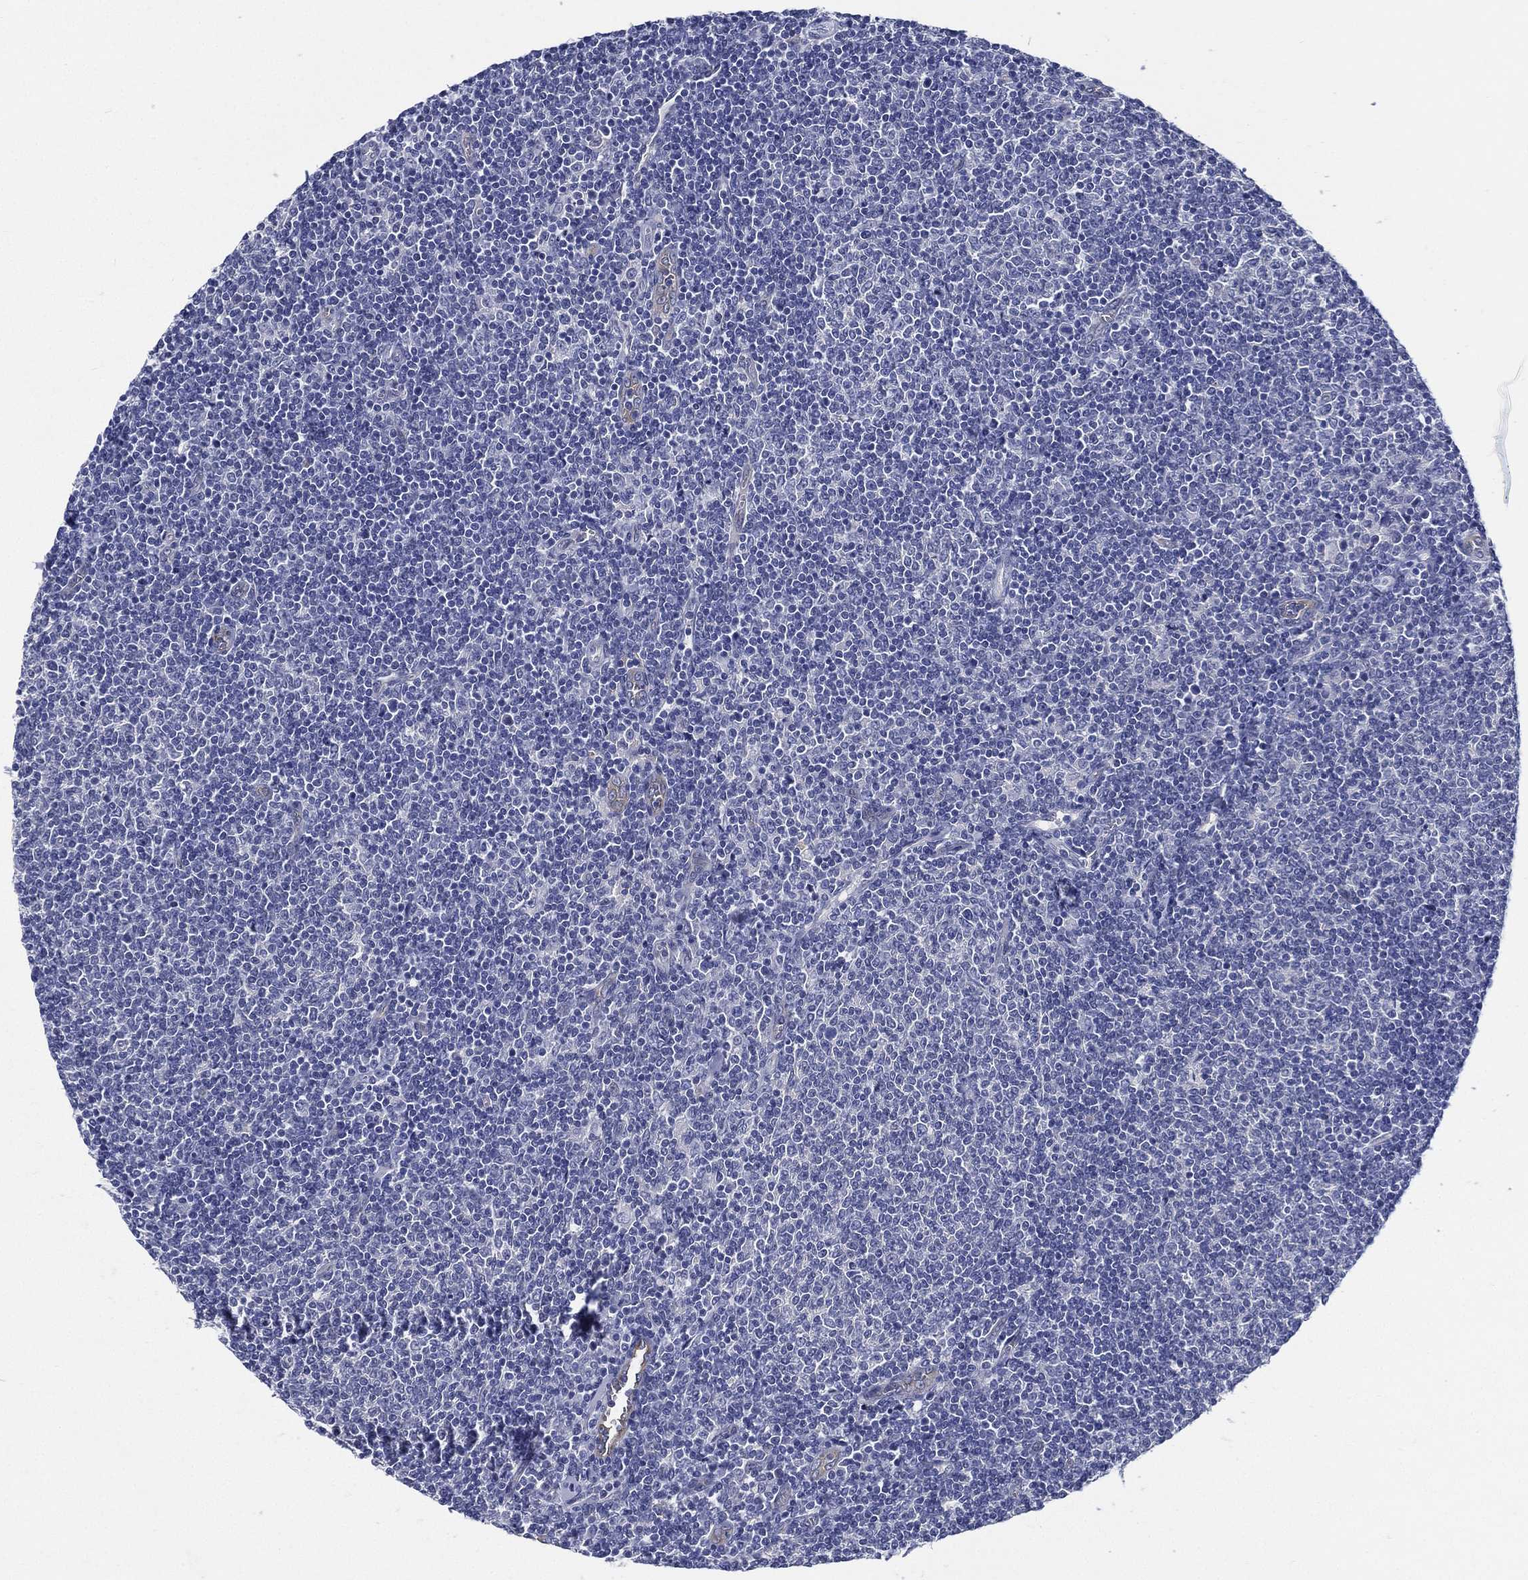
{"staining": {"intensity": "negative", "quantity": "none", "location": "none"}, "tissue": "lymphoma", "cell_type": "Tumor cells", "image_type": "cancer", "snomed": [{"axis": "morphology", "description": "Malignant lymphoma, non-Hodgkin's type, Low grade"}, {"axis": "topography", "description": "Lymph node"}], "caption": "Immunohistochemistry (IHC) photomicrograph of neoplastic tissue: malignant lymphoma, non-Hodgkin's type (low-grade) stained with DAB (3,3'-diaminobenzidine) displays no significant protein positivity in tumor cells.", "gene": "NEDD9", "patient": {"sex": "male", "age": 52}}